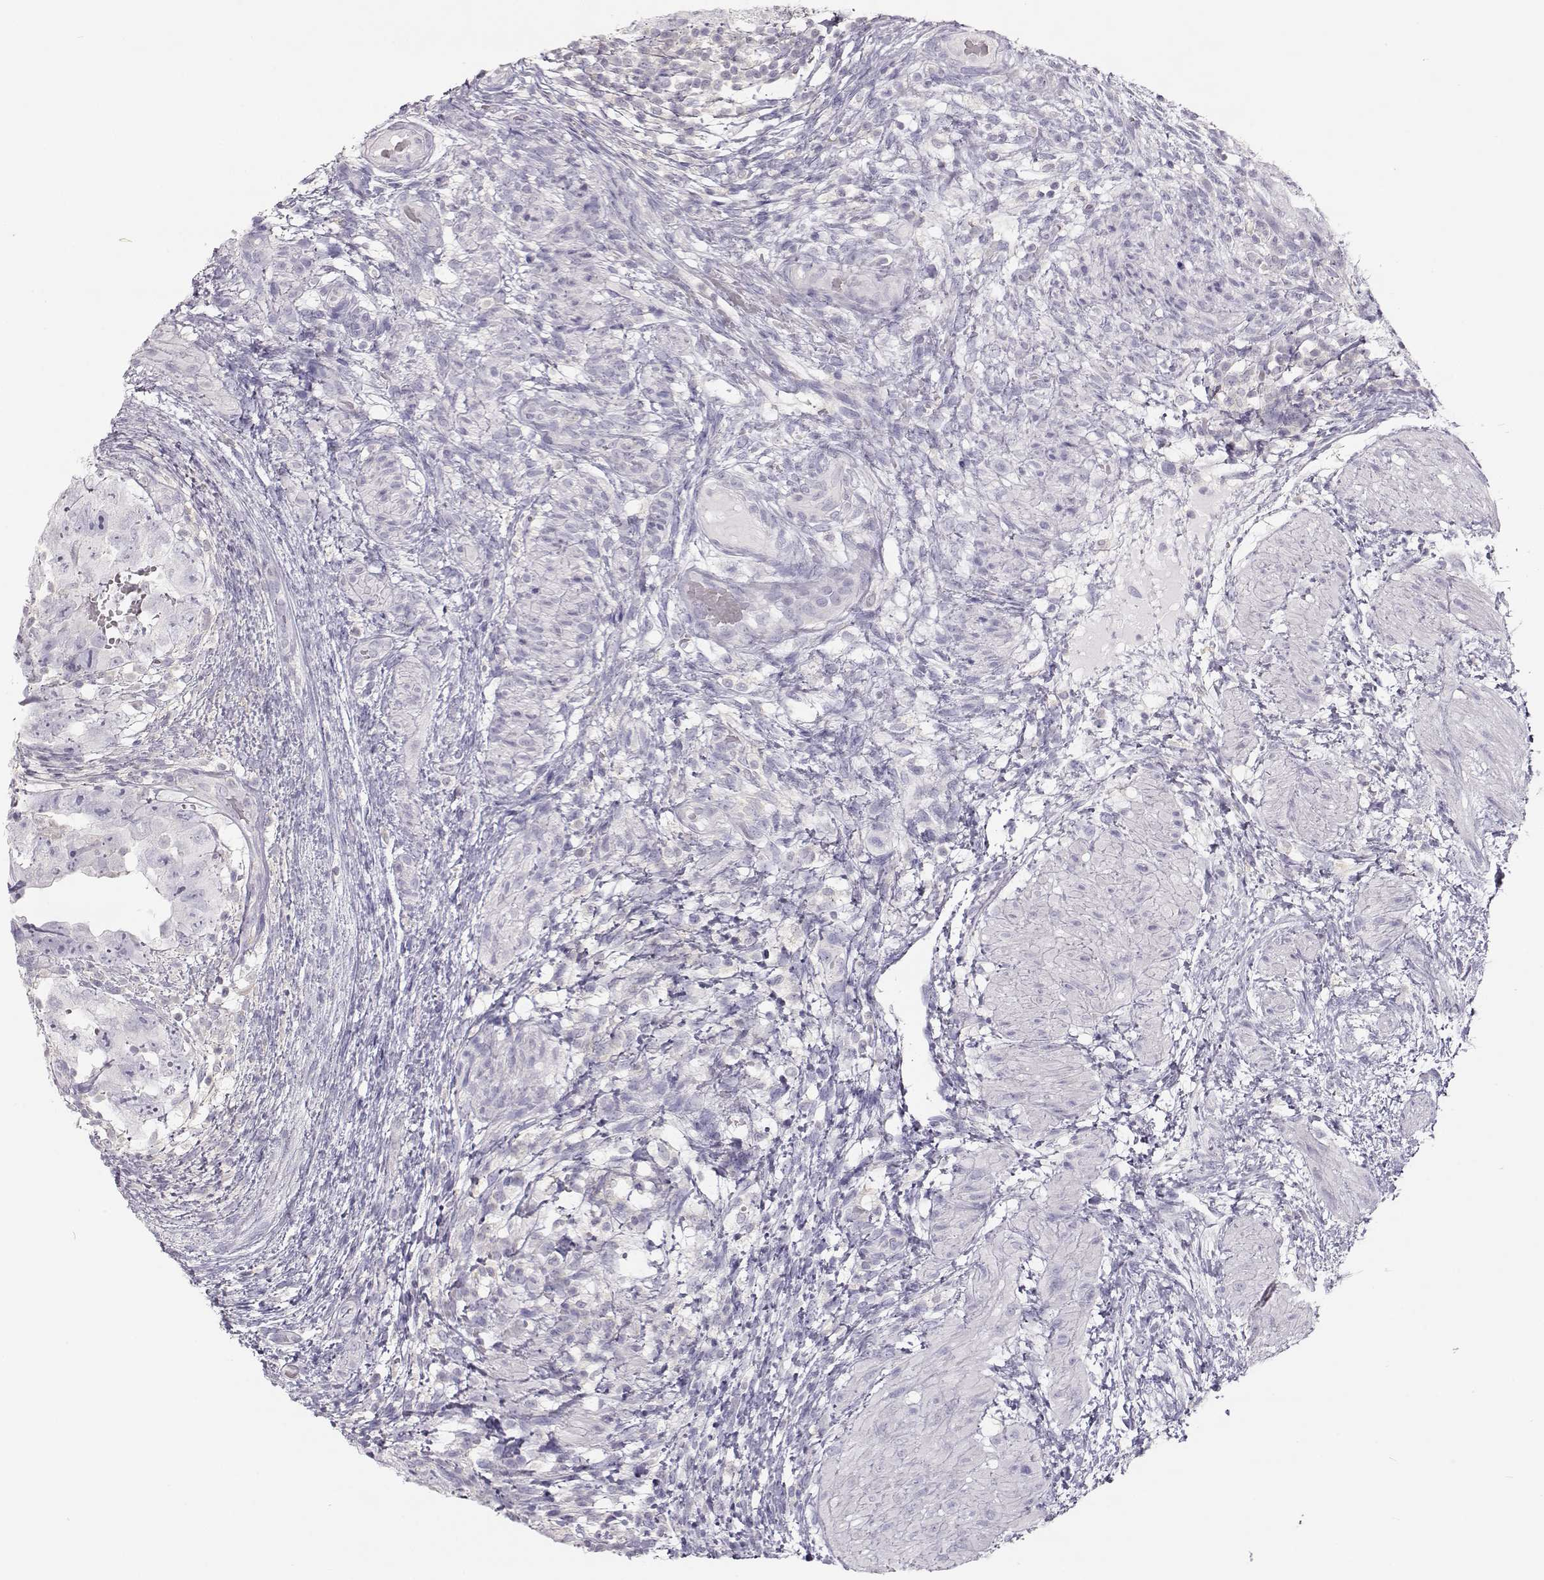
{"staining": {"intensity": "negative", "quantity": "none", "location": "none"}, "tissue": "testis cancer", "cell_type": "Tumor cells", "image_type": "cancer", "snomed": [{"axis": "morphology", "description": "Normal tissue, NOS"}, {"axis": "morphology", "description": "Carcinoma, Embryonal, NOS"}, {"axis": "topography", "description": "Testis"}, {"axis": "topography", "description": "Epididymis"}], "caption": "Testis cancer stained for a protein using immunohistochemistry (IHC) displays no staining tumor cells.", "gene": "LEPR", "patient": {"sex": "male", "age": 24}}